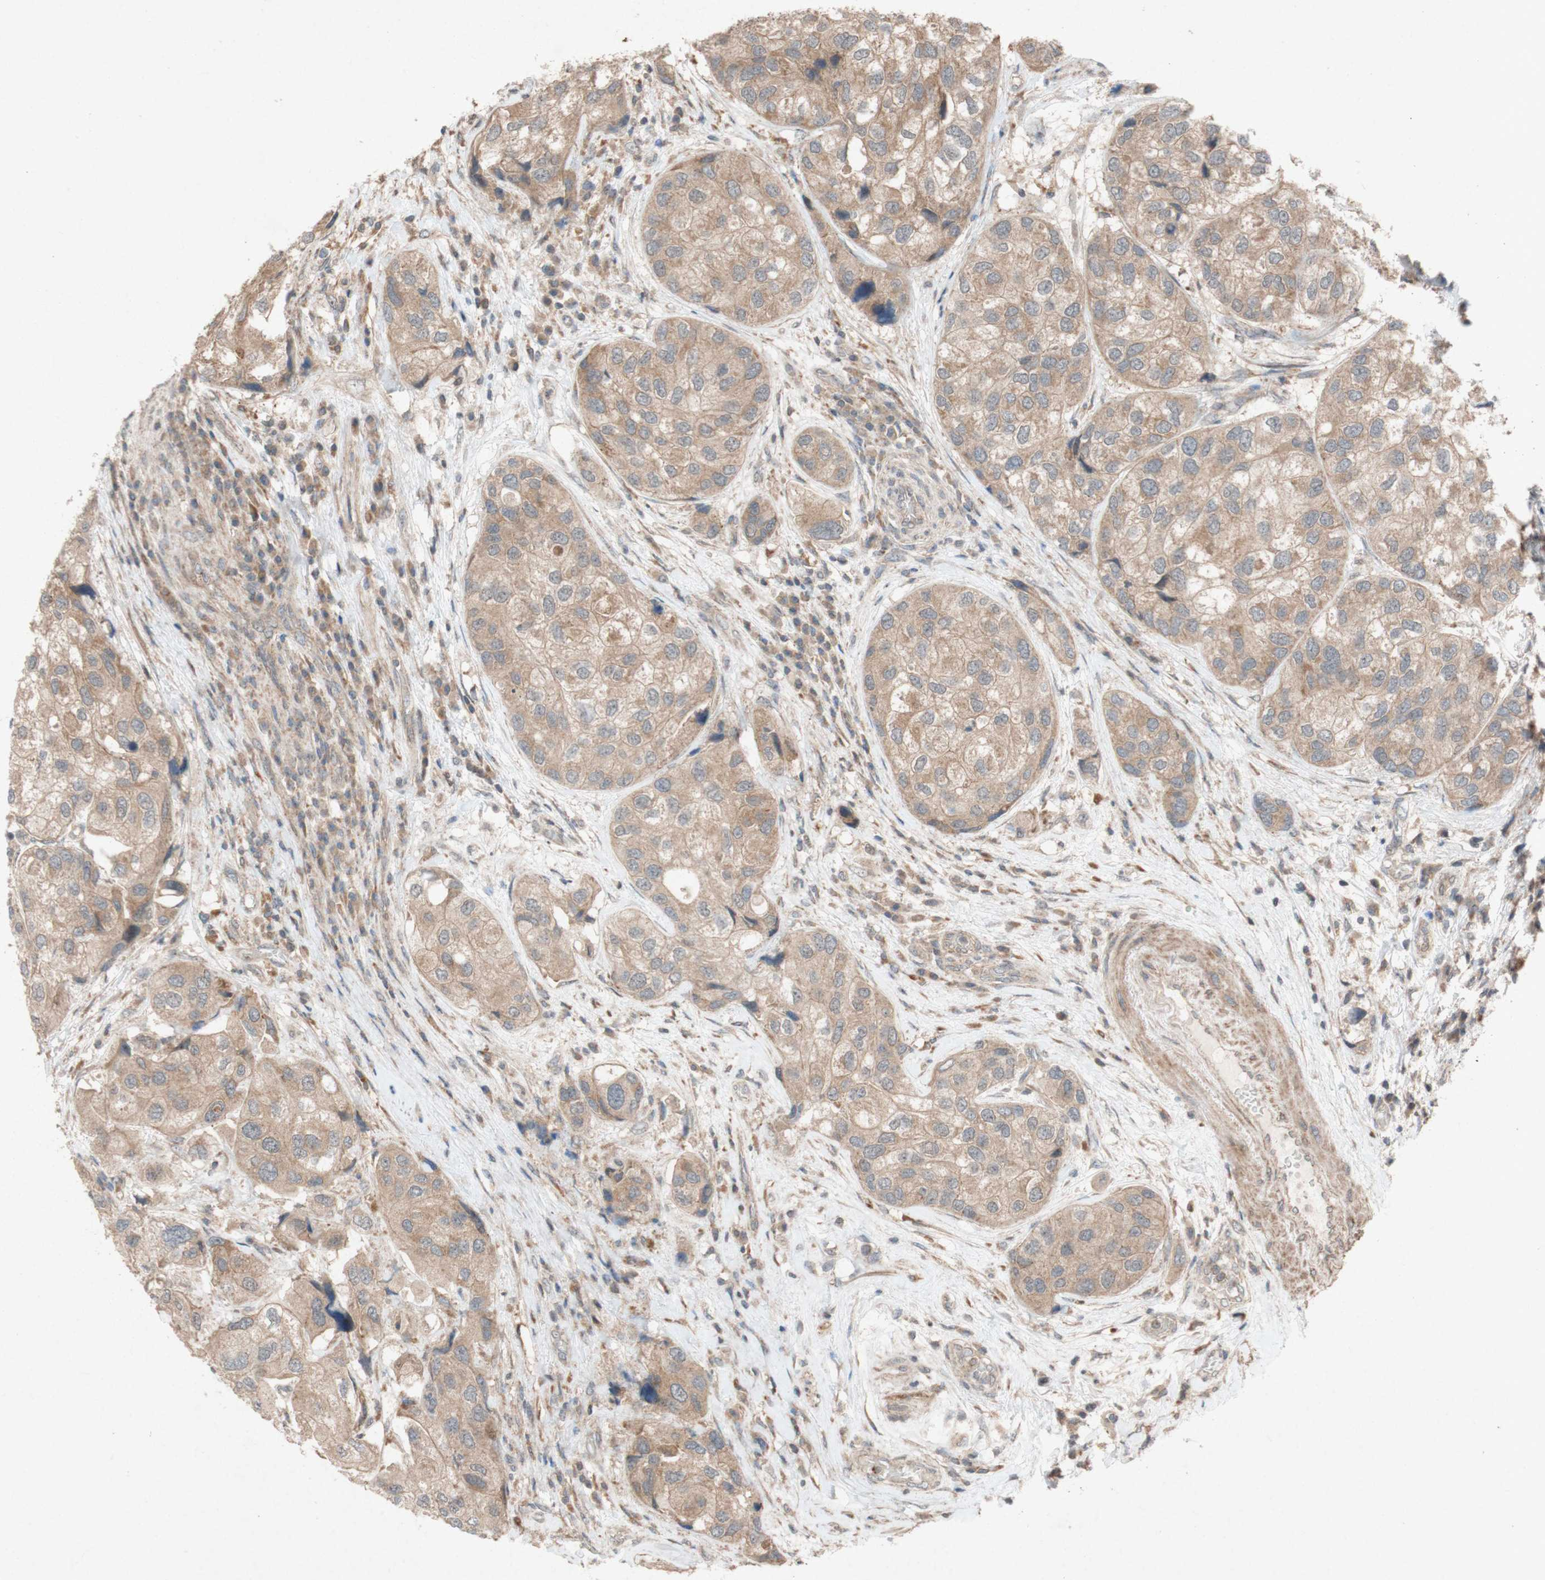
{"staining": {"intensity": "moderate", "quantity": ">75%", "location": "cytoplasmic/membranous"}, "tissue": "urothelial cancer", "cell_type": "Tumor cells", "image_type": "cancer", "snomed": [{"axis": "morphology", "description": "Urothelial carcinoma, High grade"}, {"axis": "topography", "description": "Urinary bladder"}], "caption": "Protein expression analysis of human high-grade urothelial carcinoma reveals moderate cytoplasmic/membranous expression in approximately >75% of tumor cells.", "gene": "ATP6V1F", "patient": {"sex": "female", "age": 64}}